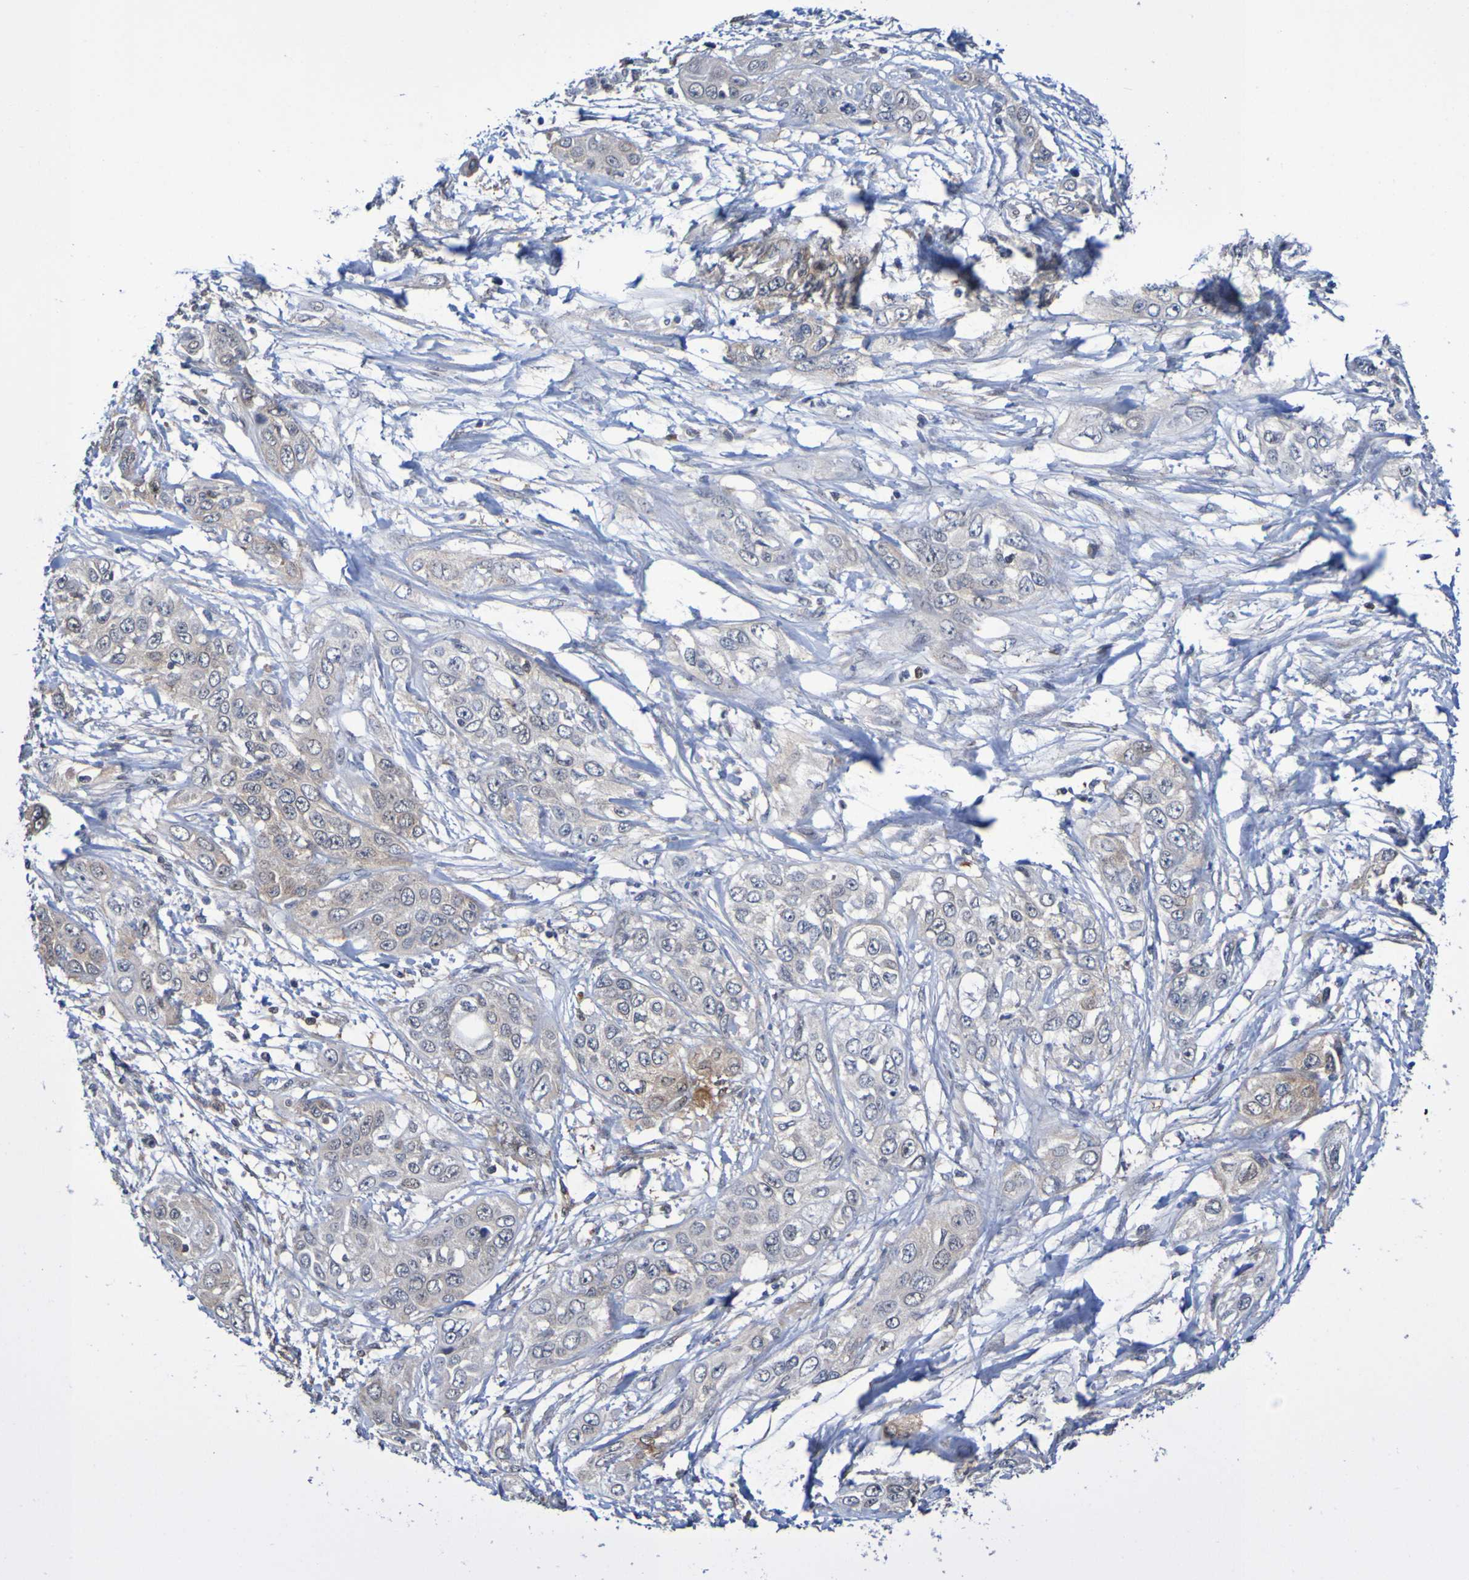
{"staining": {"intensity": "weak", "quantity": "<25%", "location": "cytoplasmic/membranous"}, "tissue": "pancreatic cancer", "cell_type": "Tumor cells", "image_type": "cancer", "snomed": [{"axis": "morphology", "description": "Adenocarcinoma, NOS"}, {"axis": "topography", "description": "Pancreas"}], "caption": "The immunohistochemistry (IHC) image has no significant expression in tumor cells of adenocarcinoma (pancreatic) tissue. (IHC, brightfield microscopy, high magnification).", "gene": "ATIC", "patient": {"sex": "female", "age": 70}}